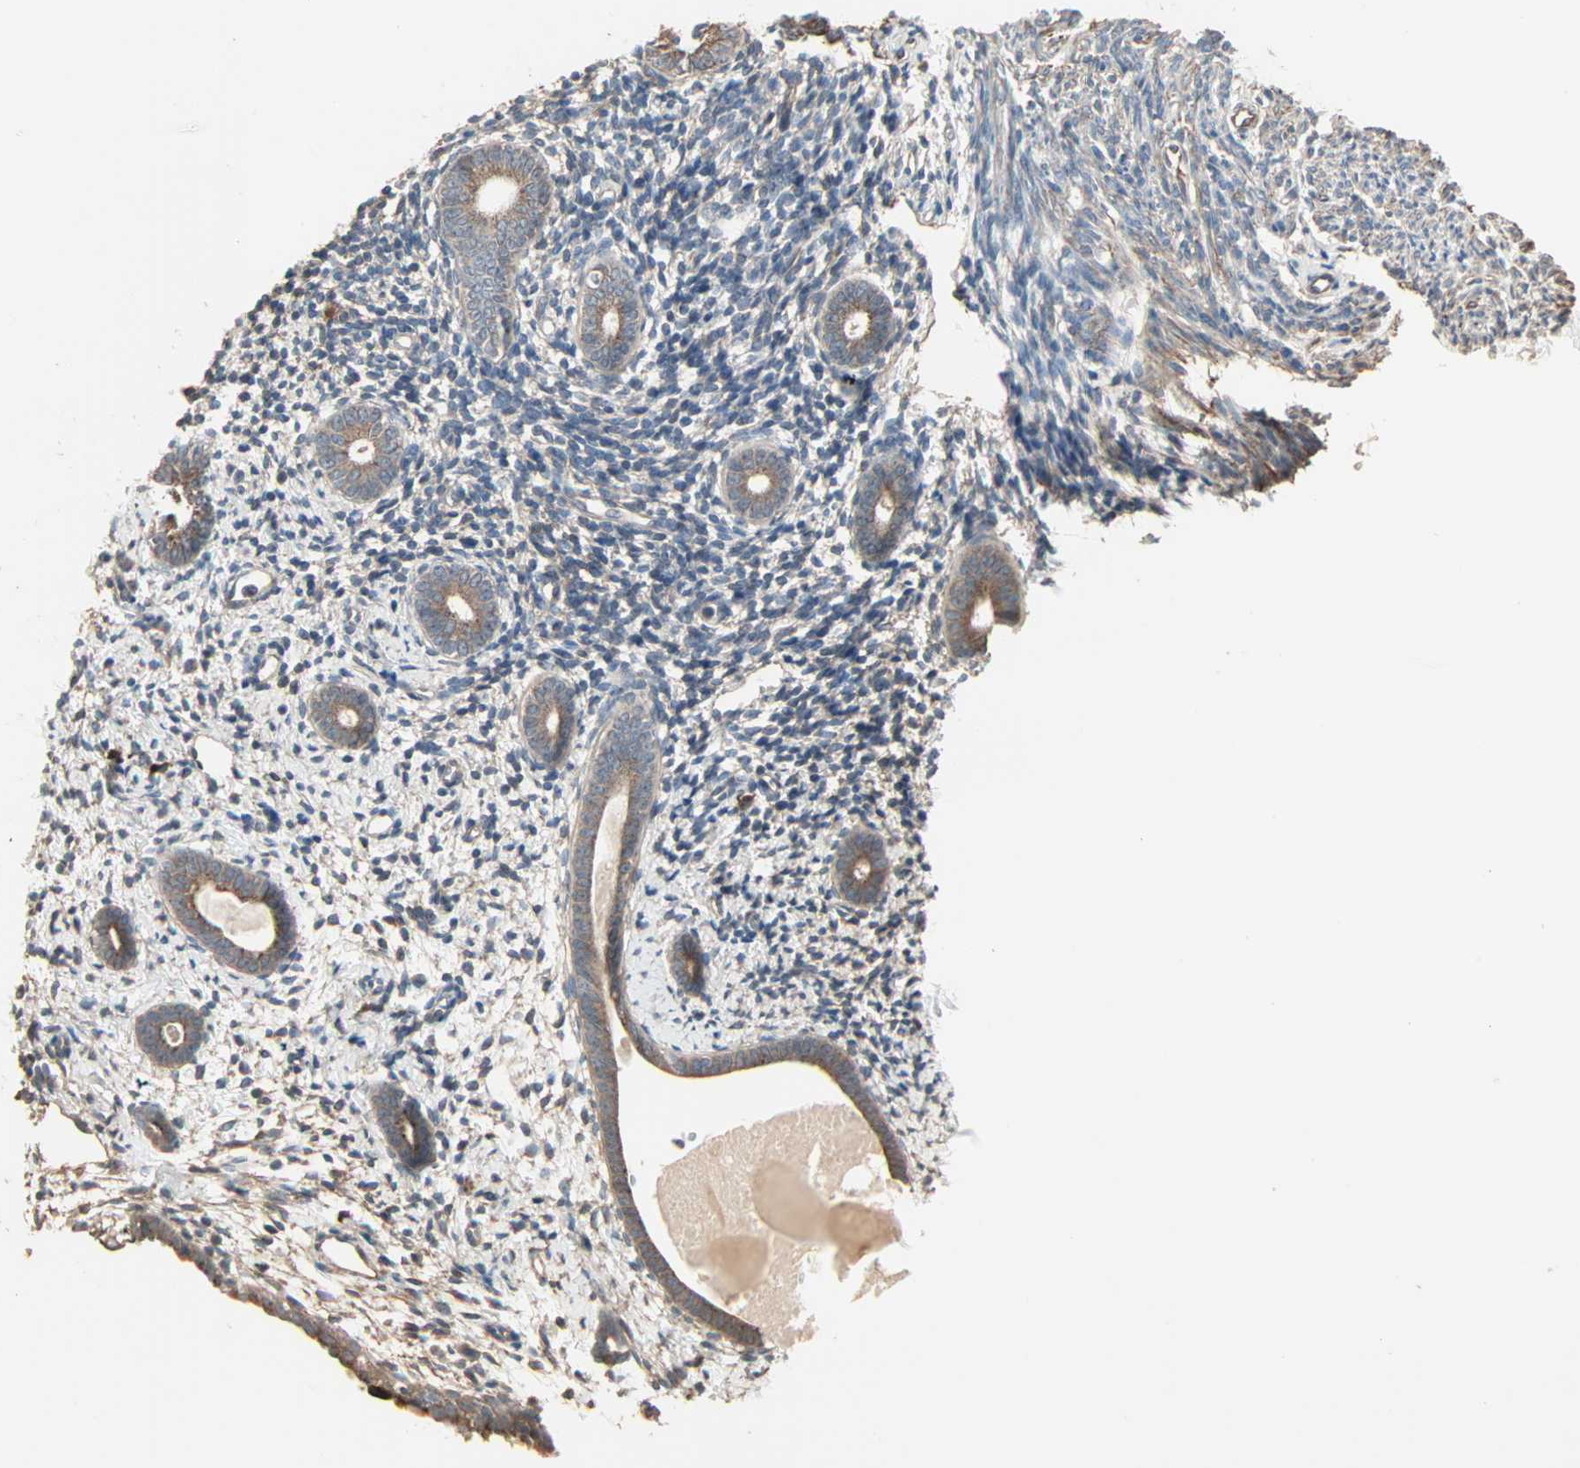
{"staining": {"intensity": "negative", "quantity": "none", "location": "none"}, "tissue": "endometrium", "cell_type": "Cells in endometrial stroma", "image_type": "normal", "snomed": [{"axis": "morphology", "description": "Normal tissue, NOS"}, {"axis": "topography", "description": "Endometrium"}], "caption": "This is a image of immunohistochemistry (IHC) staining of unremarkable endometrium, which shows no positivity in cells in endometrial stroma.", "gene": "GALNT3", "patient": {"sex": "female", "age": 71}}